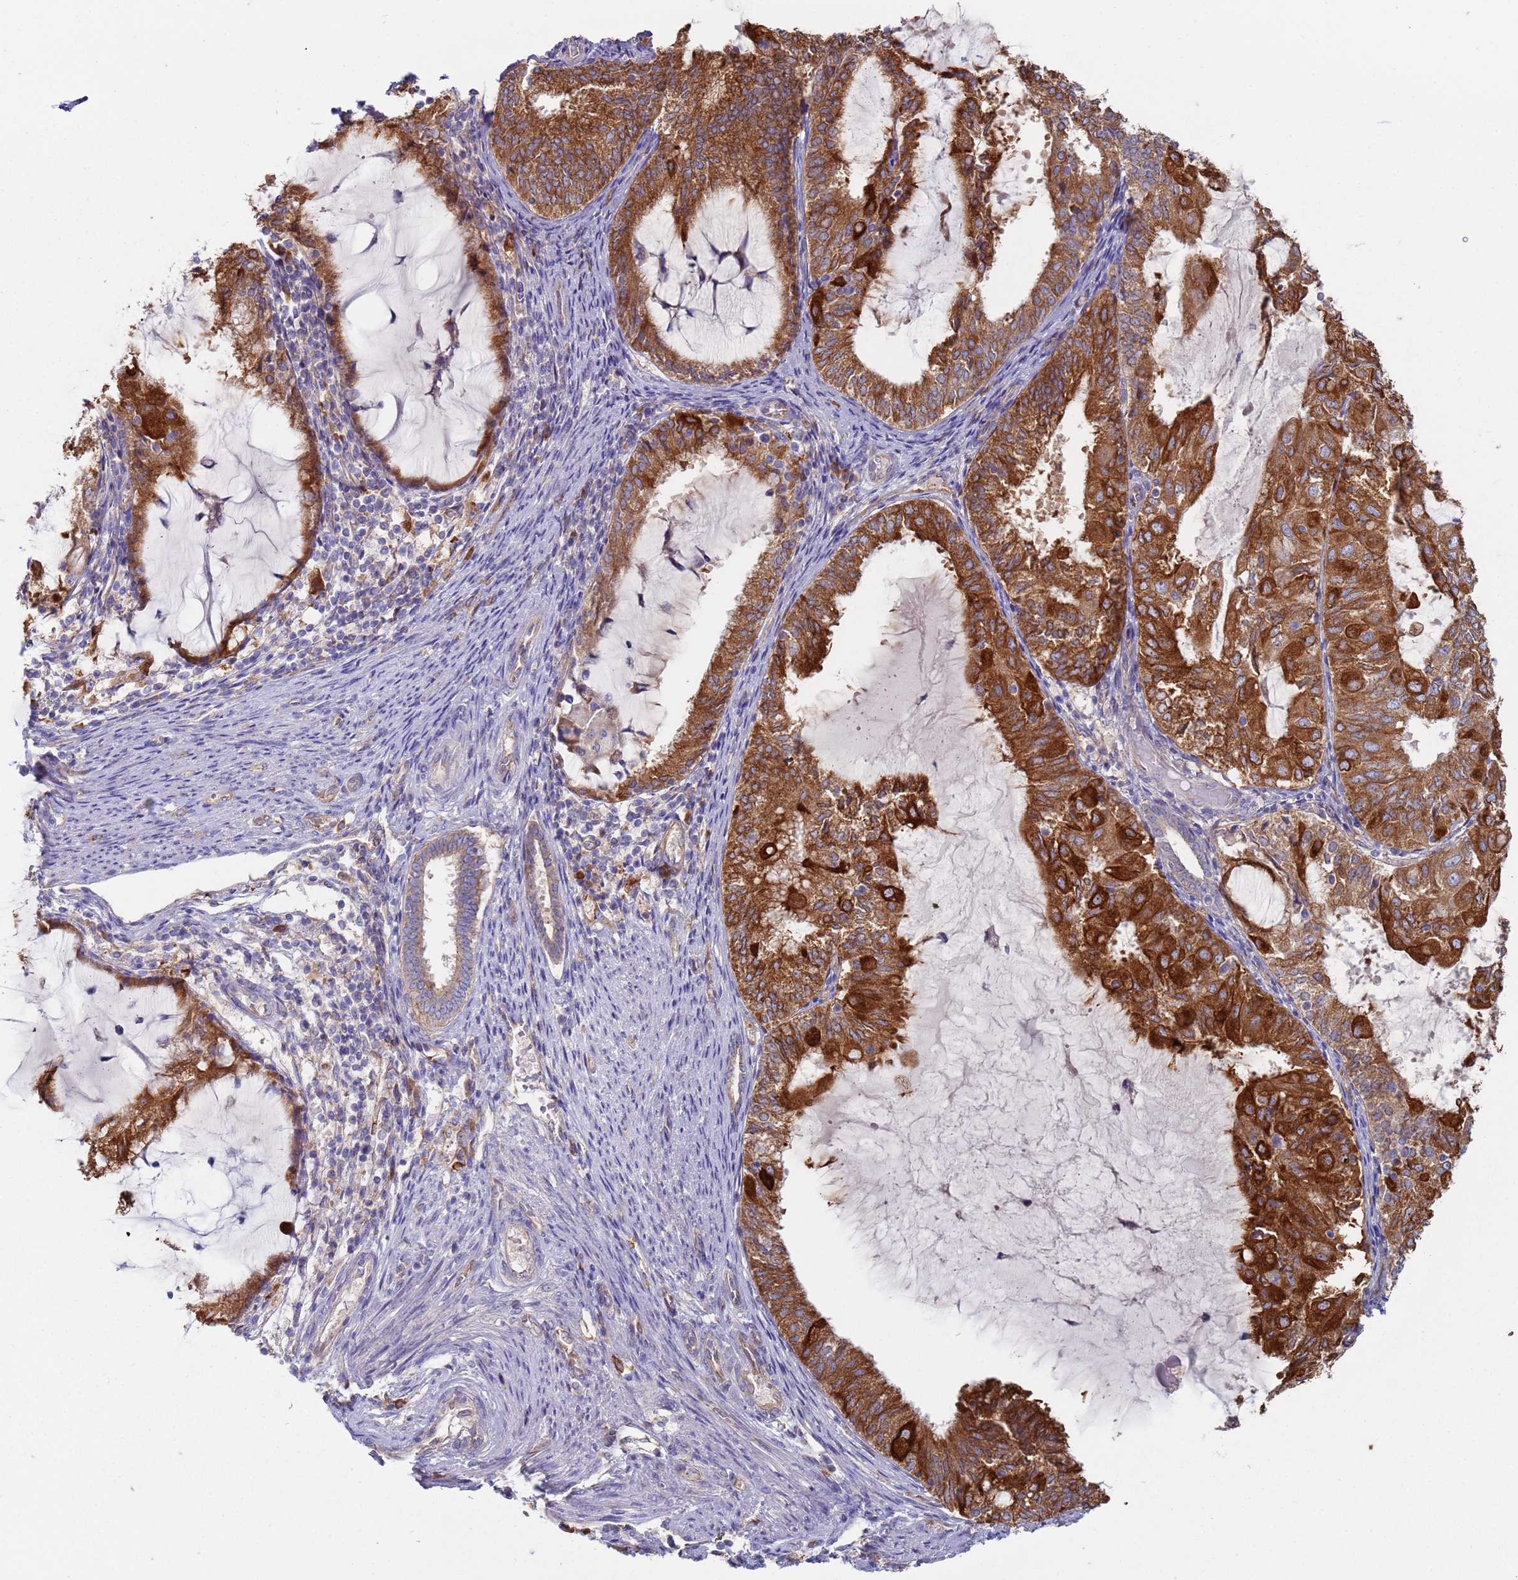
{"staining": {"intensity": "strong", "quantity": ">75%", "location": "cytoplasmic/membranous"}, "tissue": "endometrial cancer", "cell_type": "Tumor cells", "image_type": "cancer", "snomed": [{"axis": "morphology", "description": "Adenocarcinoma, NOS"}, {"axis": "topography", "description": "Endometrium"}], "caption": "This is a photomicrograph of immunohistochemistry (IHC) staining of endometrial cancer (adenocarcinoma), which shows strong expression in the cytoplasmic/membranous of tumor cells.", "gene": "ZNF844", "patient": {"sex": "female", "age": 81}}